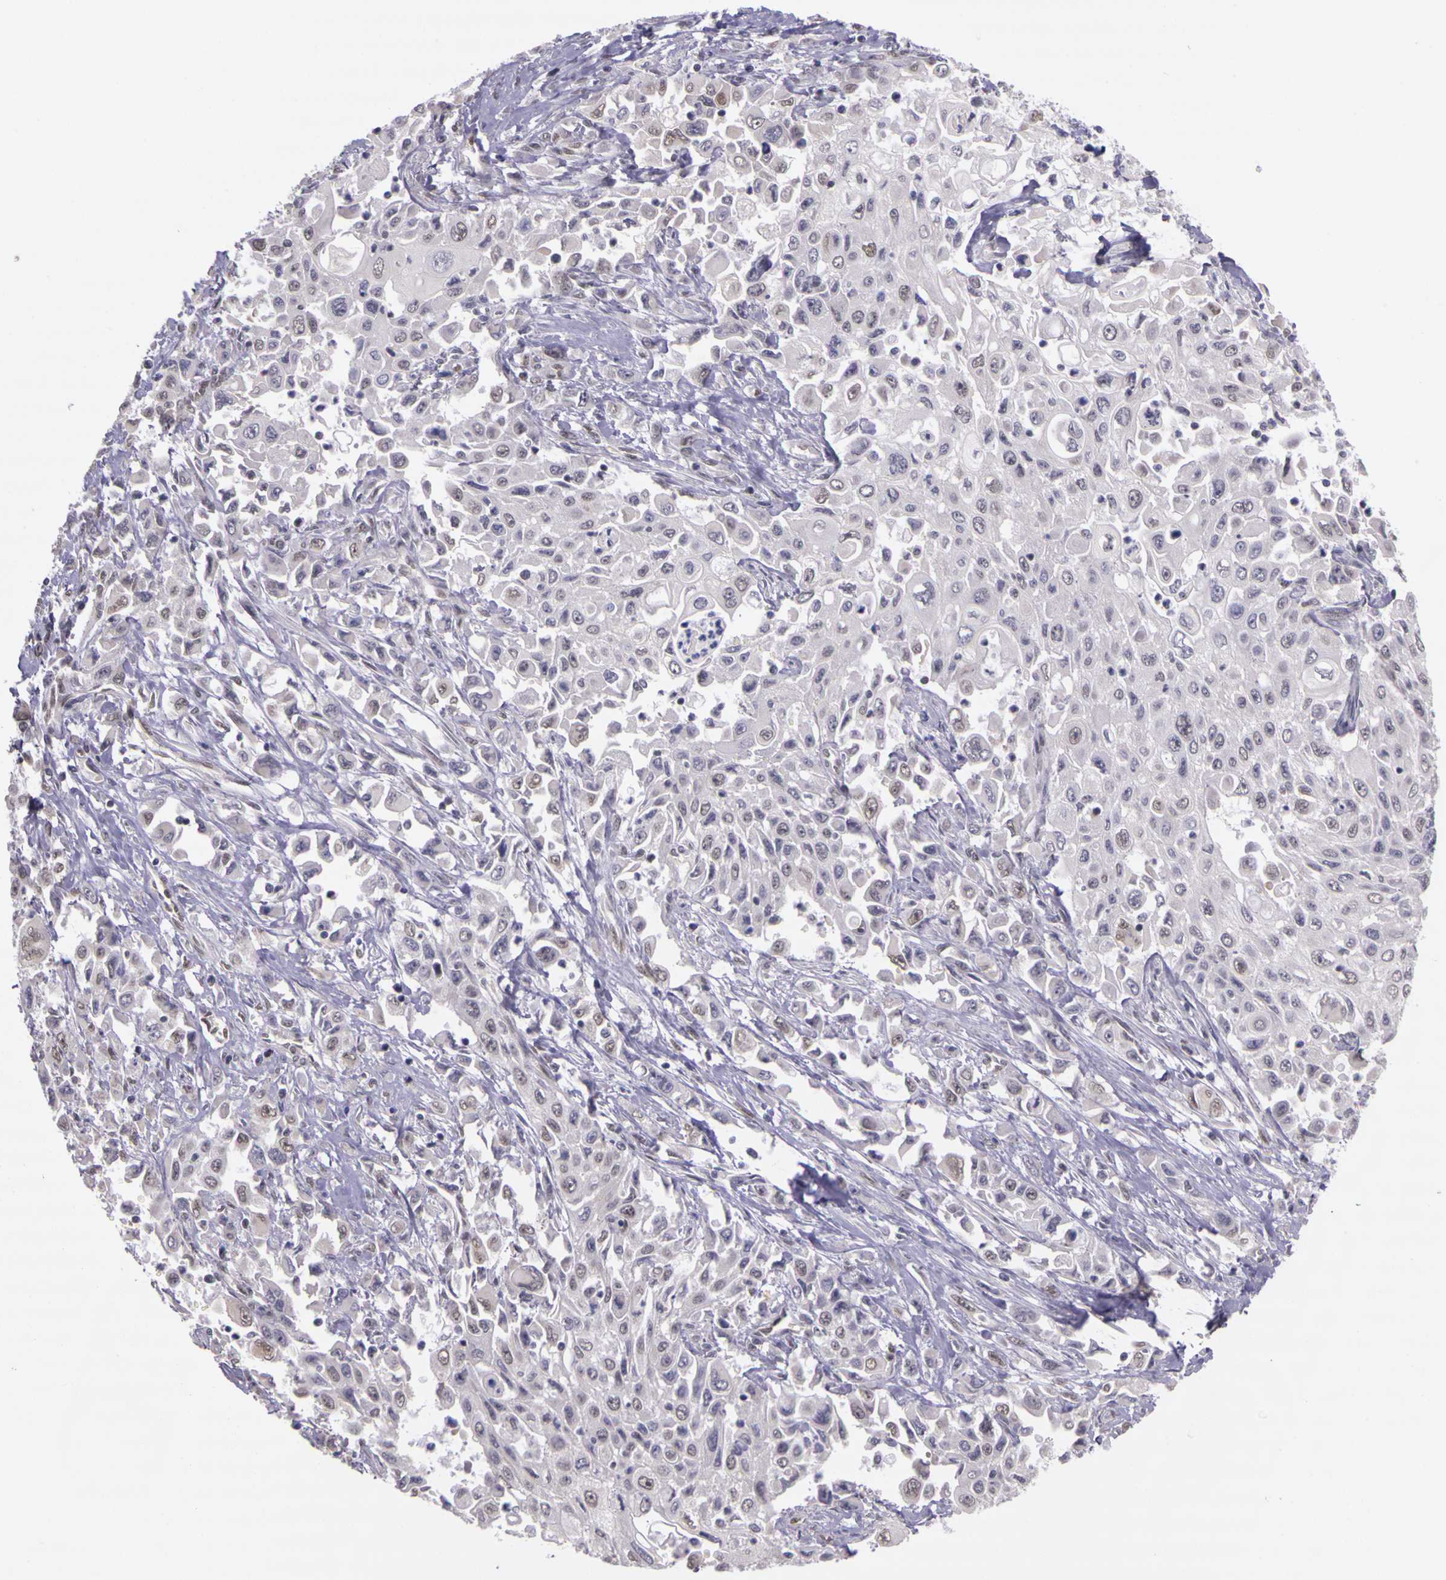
{"staining": {"intensity": "weak", "quantity": "25%-75%", "location": "nuclear"}, "tissue": "pancreatic cancer", "cell_type": "Tumor cells", "image_type": "cancer", "snomed": [{"axis": "morphology", "description": "Adenocarcinoma, NOS"}, {"axis": "topography", "description": "Pancreas"}], "caption": "An image of adenocarcinoma (pancreatic) stained for a protein reveals weak nuclear brown staining in tumor cells.", "gene": "WDR13", "patient": {"sex": "male", "age": 70}}